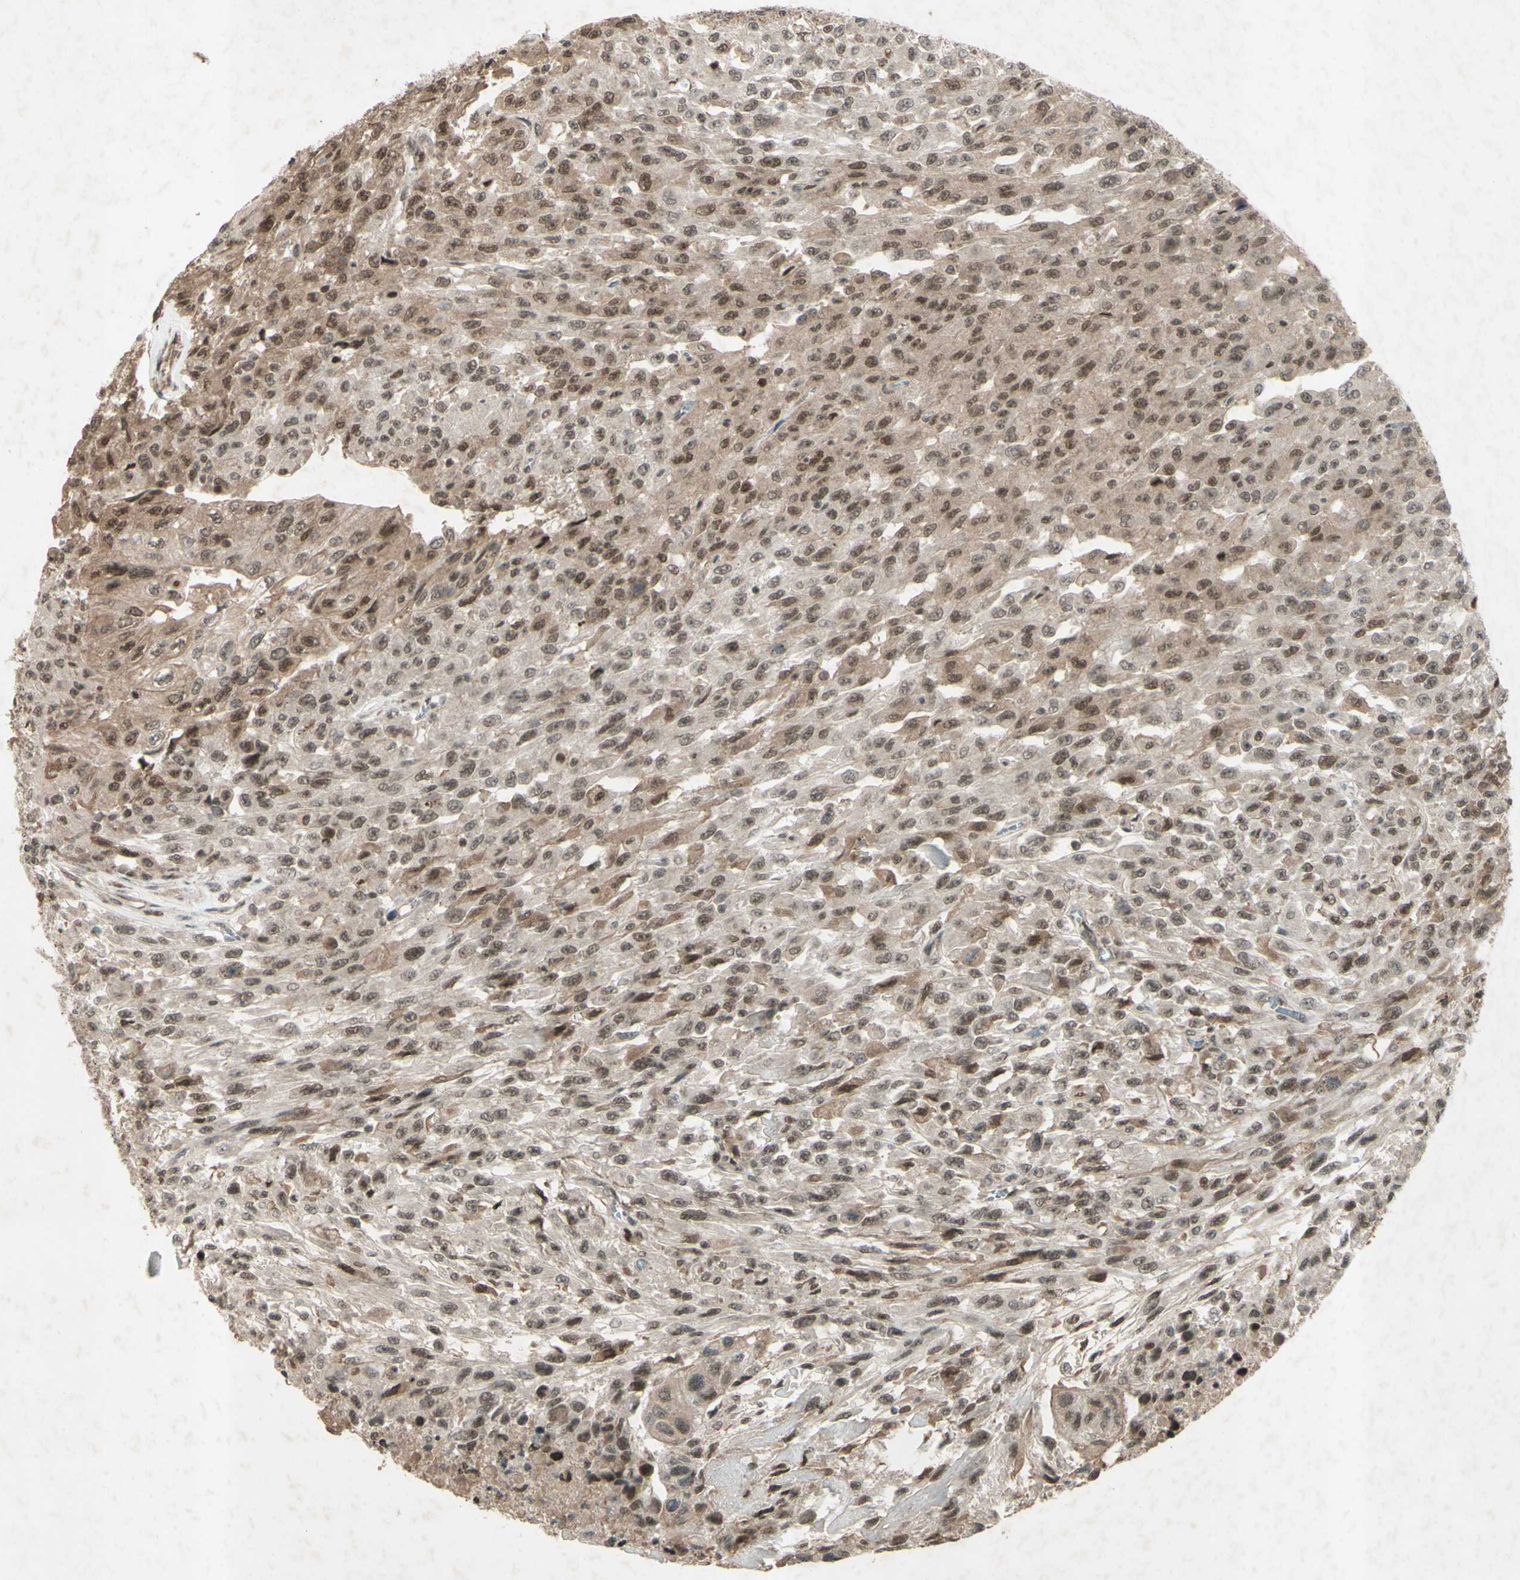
{"staining": {"intensity": "moderate", "quantity": "25%-75%", "location": "nuclear"}, "tissue": "urothelial cancer", "cell_type": "Tumor cells", "image_type": "cancer", "snomed": [{"axis": "morphology", "description": "Urothelial carcinoma, High grade"}, {"axis": "topography", "description": "Urinary bladder"}], "caption": "Urothelial carcinoma (high-grade) stained for a protein displays moderate nuclear positivity in tumor cells.", "gene": "SNW1", "patient": {"sex": "male", "age": 66}}